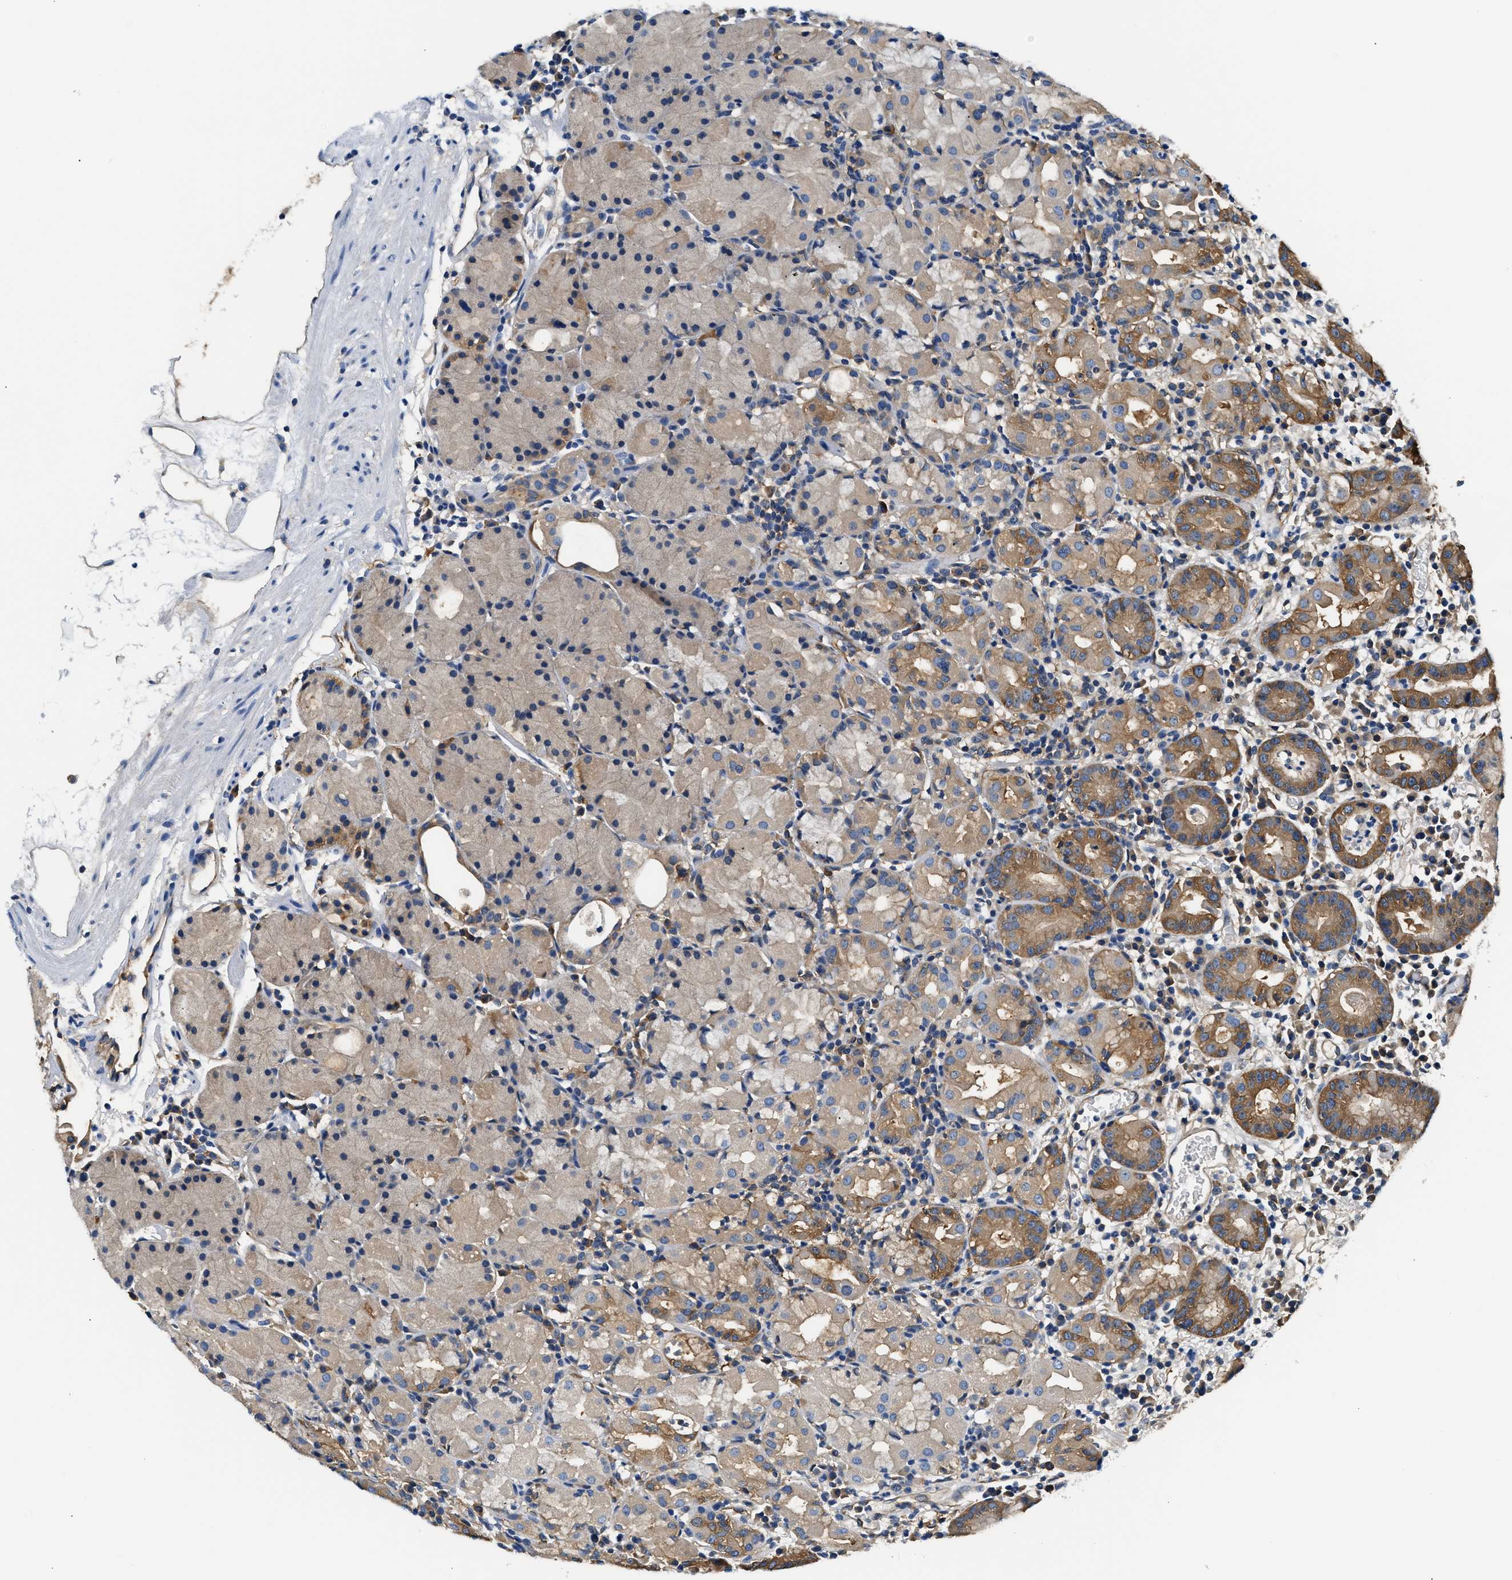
{"staining": {"intensity": "moderate", "quantity": "25%-75%", "location": "cytoplasmic/membranous"}, "tissue": "stomach", "cell_type": "Glandular cells", "image_type": "normal", "snomed": [{"axis": "morphology", "description": "Normal tissue, NOS"}, {"axis": "topography", "description": "Stomach"}, {"axis": "topography", "description": "Stomach, lower"}], "caption": "A medium amount of moderate cytoplasmic/membranous expression is identified in approximately 25%-75% of glandular cells in normal stomach. (Stains: DAB in brown, nuclei in blue, Microscopy: brightfield microscopy at high magnification).", "gene": "PPP2R1B", "patient": {"sex": "female", "age": 75}}